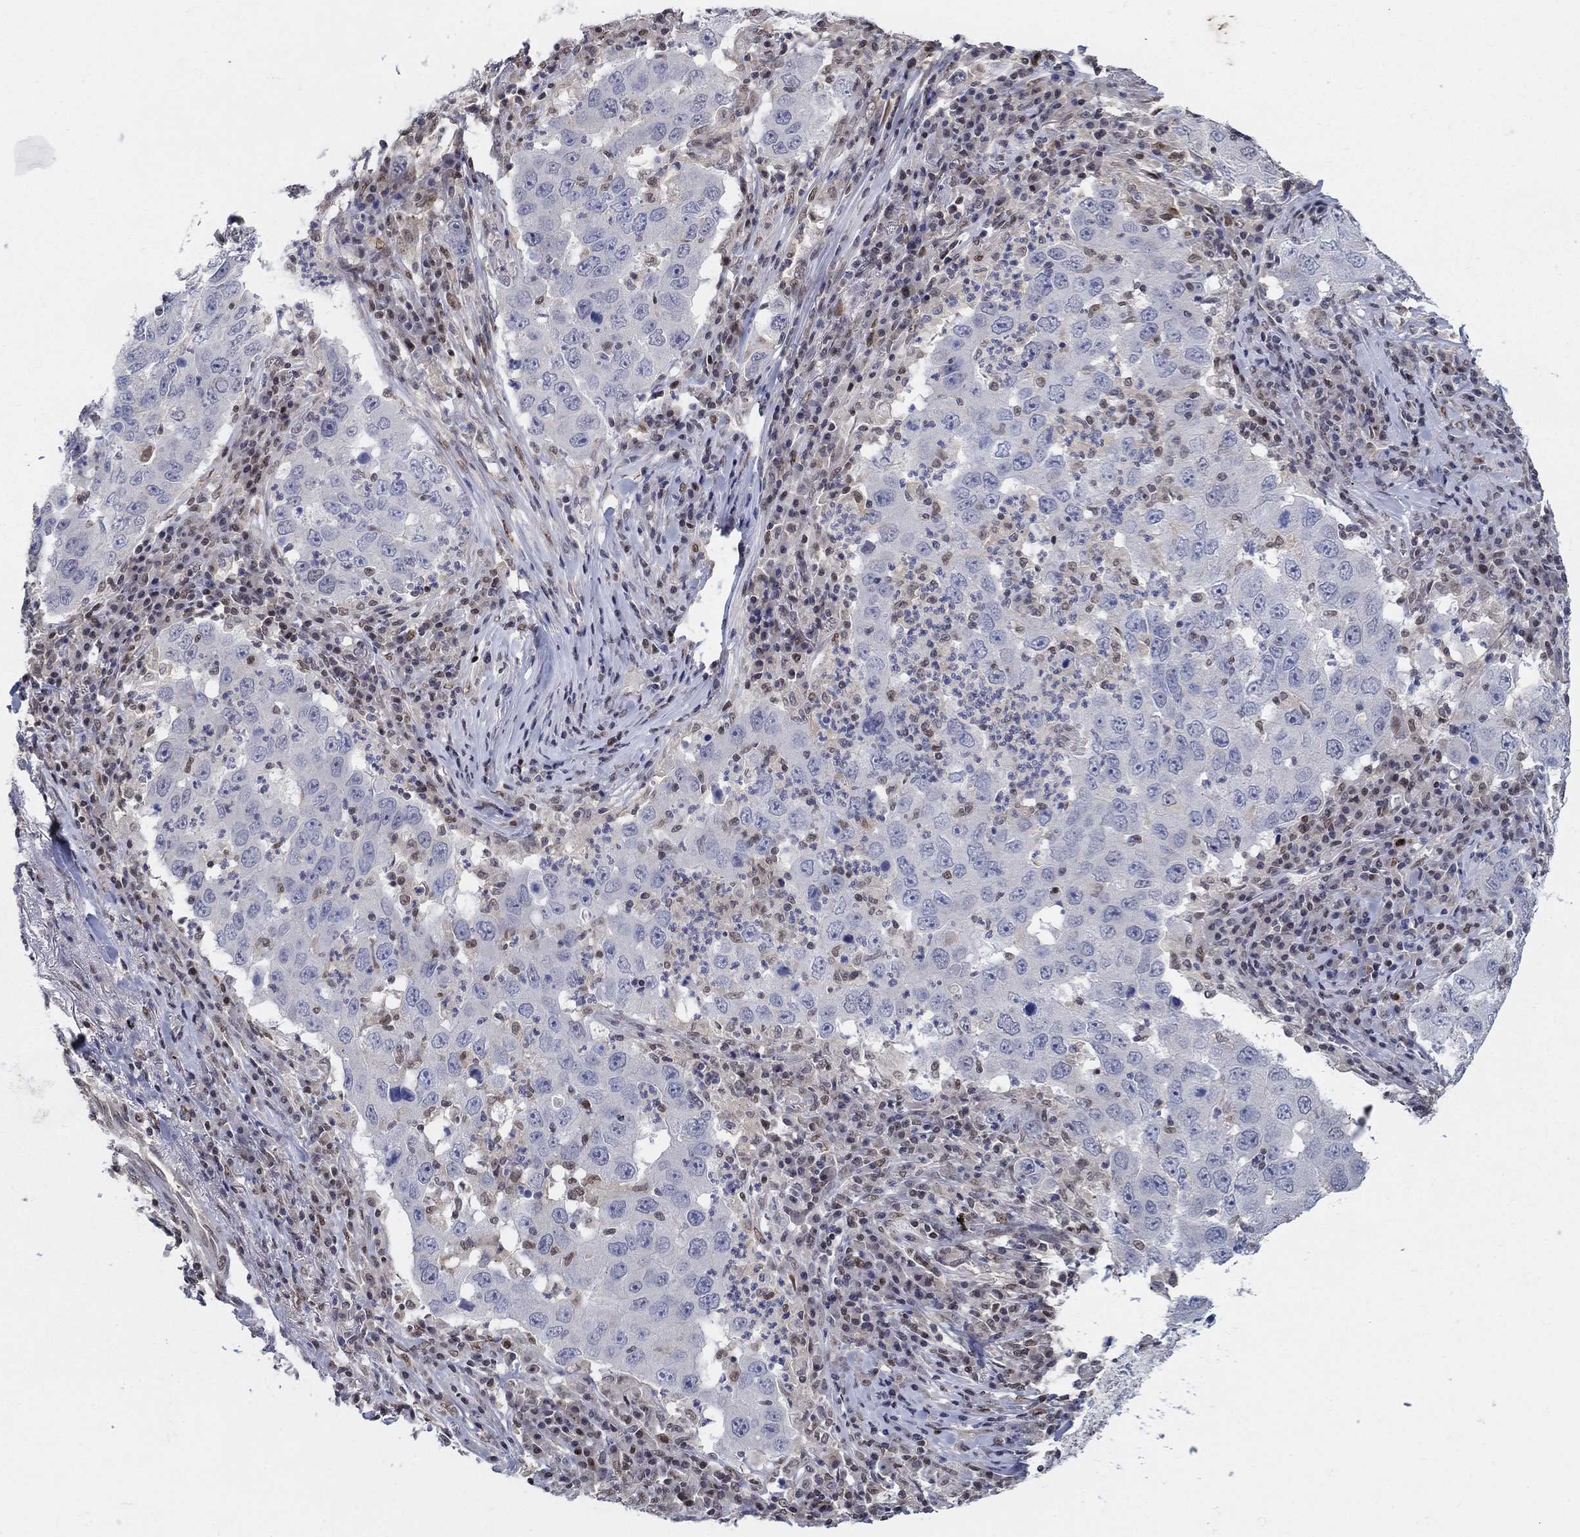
{"staining": {"intensity": "negative", "quantity": "none", "location": "none"}, "tissue": "lung cancer", "cell_type": "Tumor cells", "image_type": "cancer", "snomed": [{"axis": "morphology", "description": "Adenocarcinoma, NOS"}, {"axis": "topography", "description": "Lung"}], "caption": "Immunohistochemical staining of adenocarcinoma (lung) shows no significant positivity in tumor cells.", "gene": "CENPE", "patient": {"sex": "male", "age": 73}}